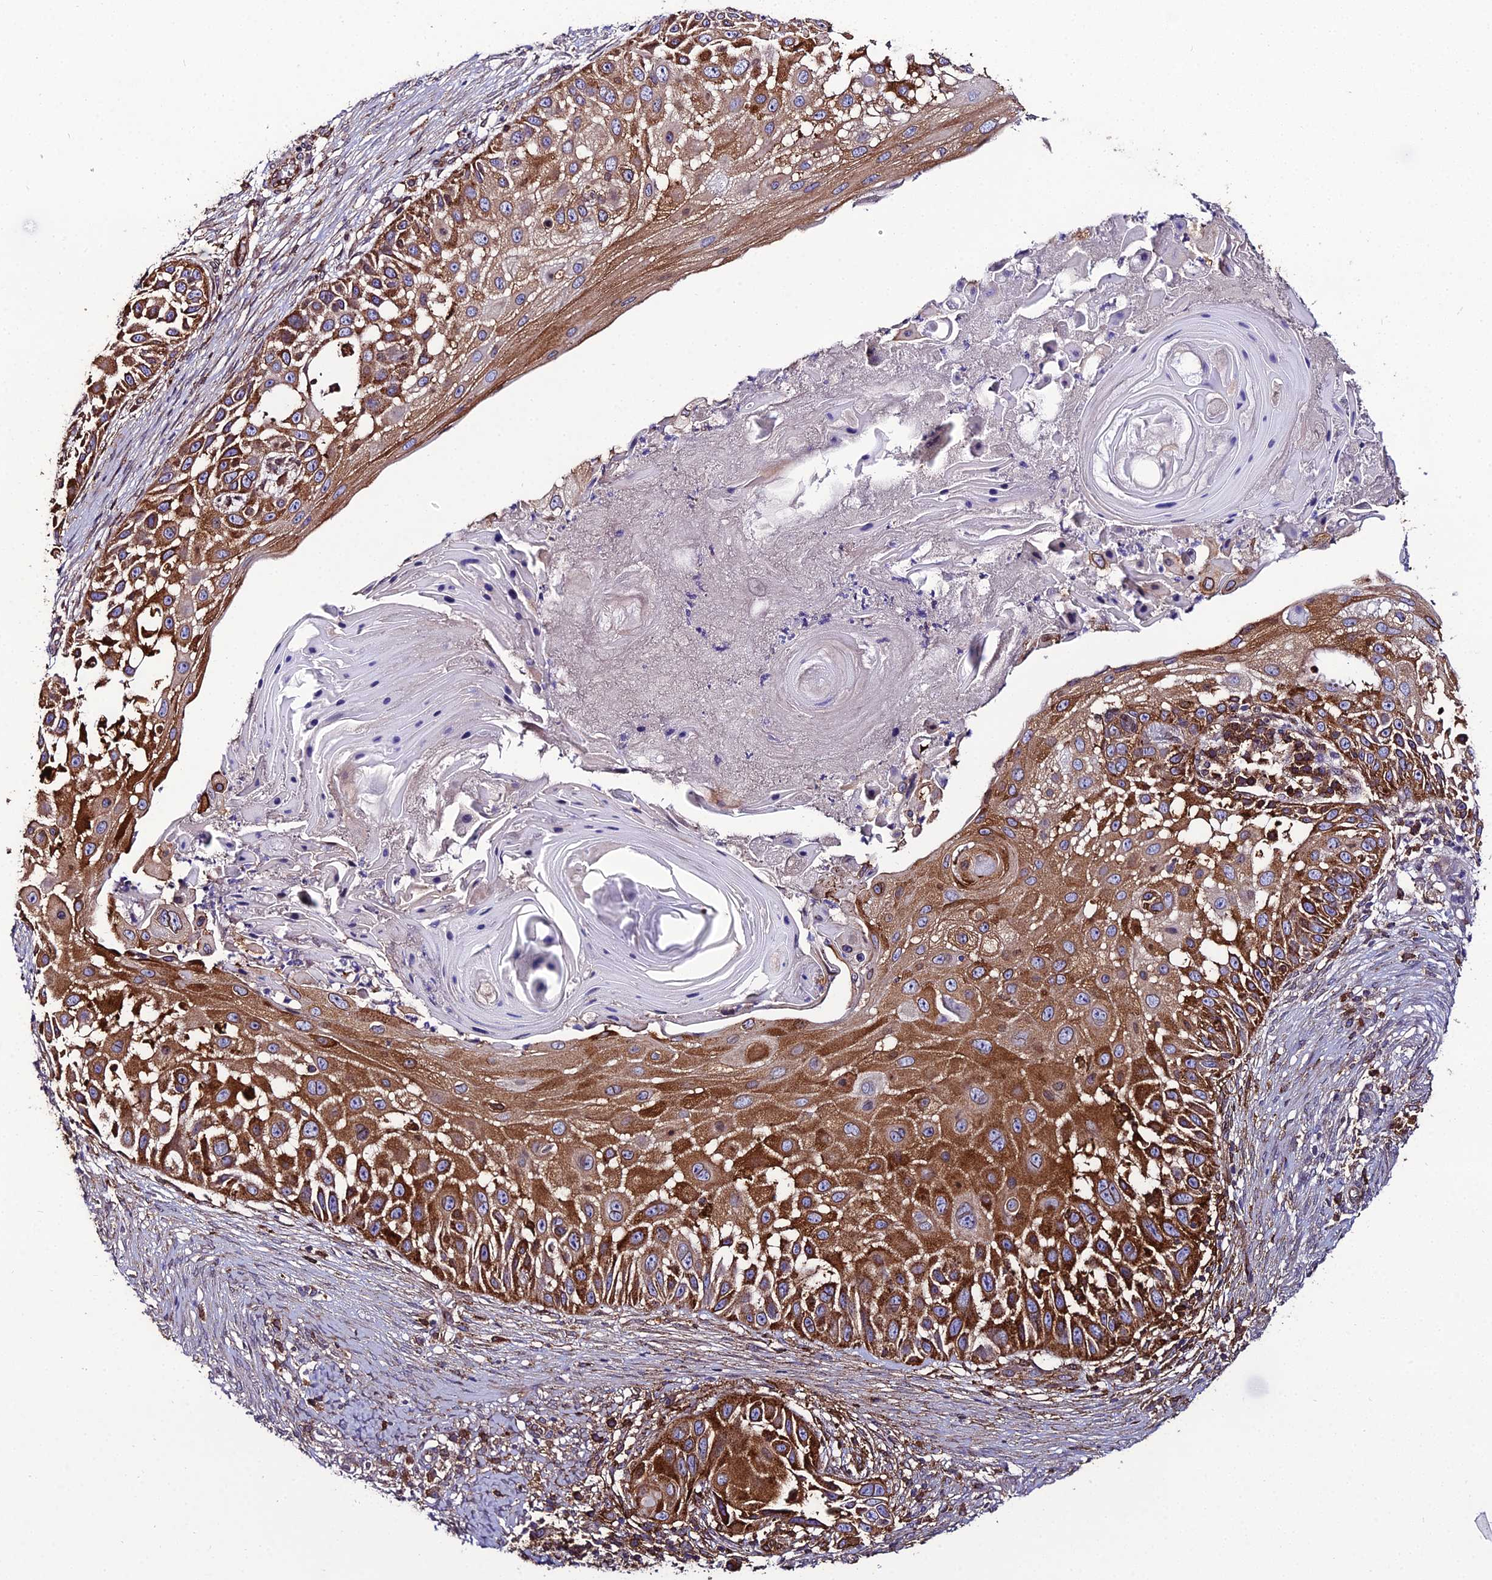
{"staining": {"intensity": "strong", "quantity": ">75%", "location": "cytoplasmic/membranous"}, "tissue": "skin cancer", "cell_type": "Tumor cells", "image_type": "cancer", "snomed": [{"axis": "morphology", "description": "Squamous cell carcinoma, NOS"}, {"axis": "topography", "description": "Skin"}], "caption": "Immunohistochemical staining of skin cancer (squamous cell carcinoma) displays strong cytoplasmic/membranous protein expression in approximately >75% of tumor cells. The staining was performed using DAB, with brown indicating positive protein expression. Nuclei are stained blue with hematoxylin.", "gene": "DDX19A", "patient": {"sex": "female", "age": 44}}